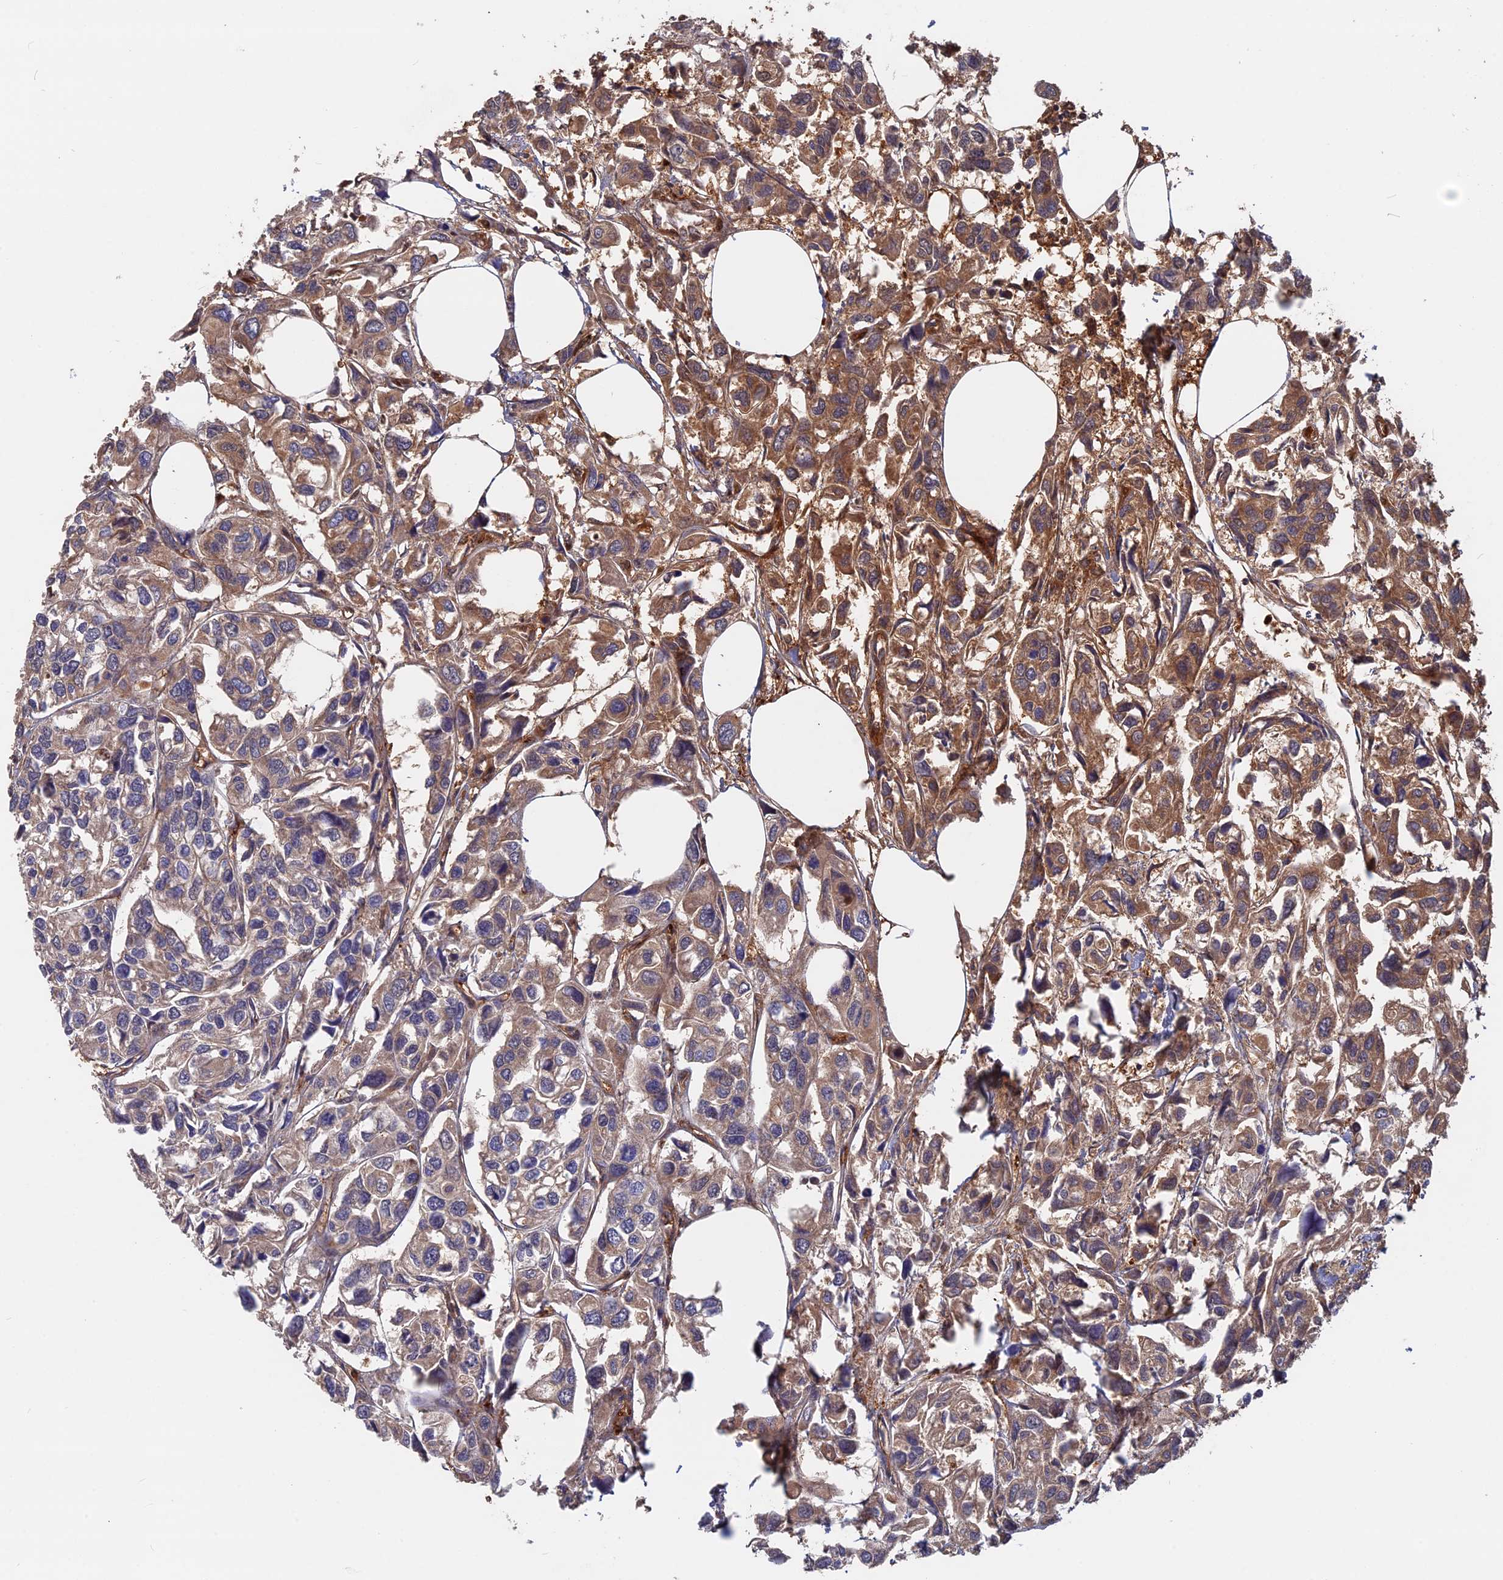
{"staining": {"intensity": "moderate", "quantity": "<25%", "location": "cytoplasmic/membranous"}, "tissue": "urothelial cancer", "cell_type": "Tumor cells", "image_type": "cancer", "snomed": [{"axis": "morphology", "description": "Urothelial carcinoma, High grade"}, {"axis": "topography", "description": "Urinary bladder"}], "caption": "Protein staining of urothelial carcinoma (high-grade) tissue shows moderate cytoplasmic/membranous expression in approximately <25% of tumor cells. (brown staining indicates protein expression, while blue staining denotes nuclei).", "gene": "BLVRA", "patient": {"sex": "male", "age": 67}}